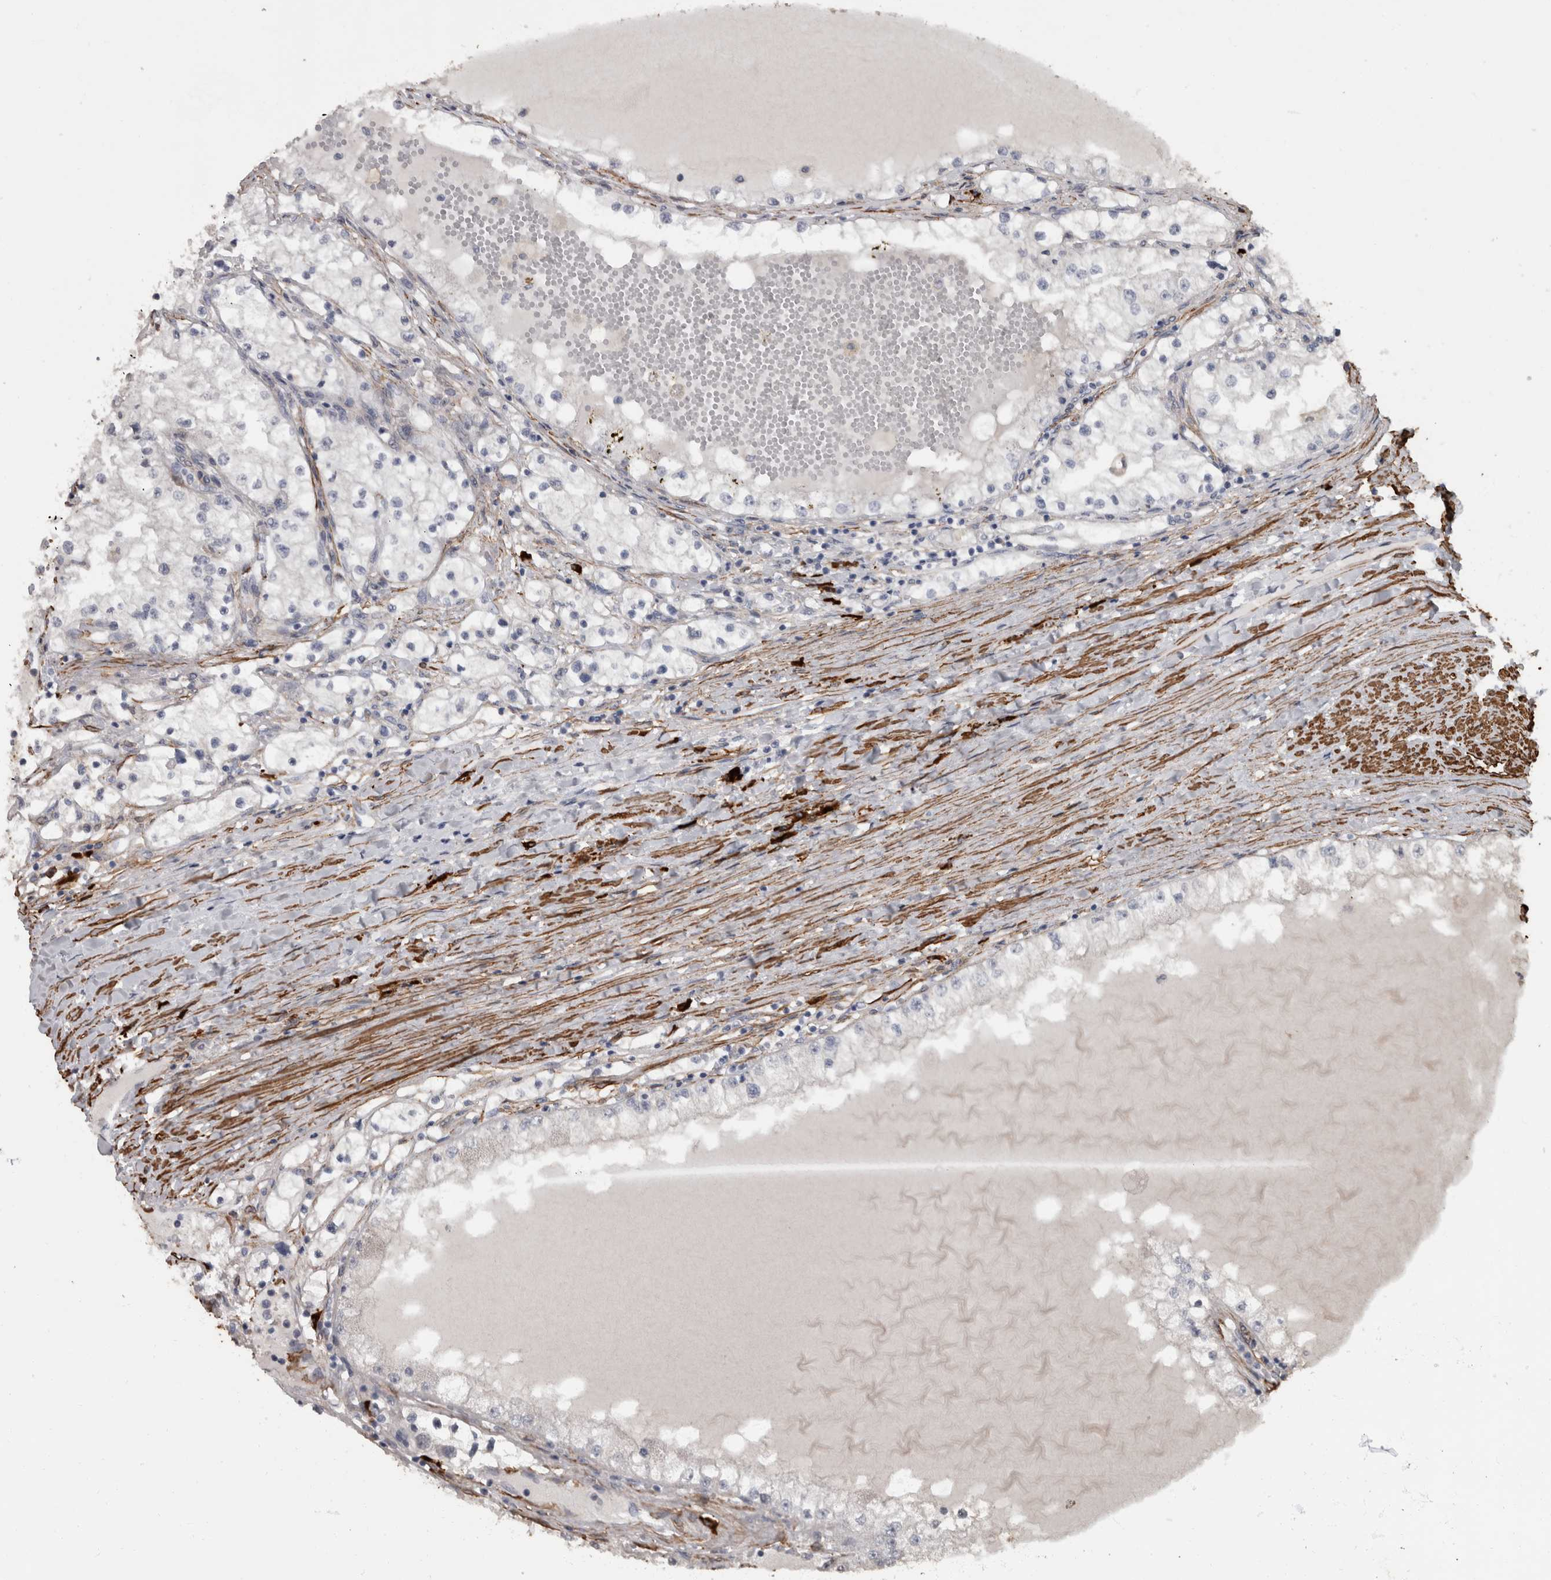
{"staining": {"intensity": "negative", "quantity": "none", "location": "none"}, "tissue": "renal cancer", "cell_type": "Tumor cells", "image_type": "cancer", "snomed": [{"axis": "morphology", "description": "Adenocarcinoma, NOS"}, {"axis": "topography", "description": "Kidney"}], "caption": "Immunohistochemistry (IHC) histopathology image of human renal cancer stained for a protein (brown), which demonstrates no positivity in tumor cells.", "gene": "MASTL", "patient": {"sex": "male", "age": 68}}